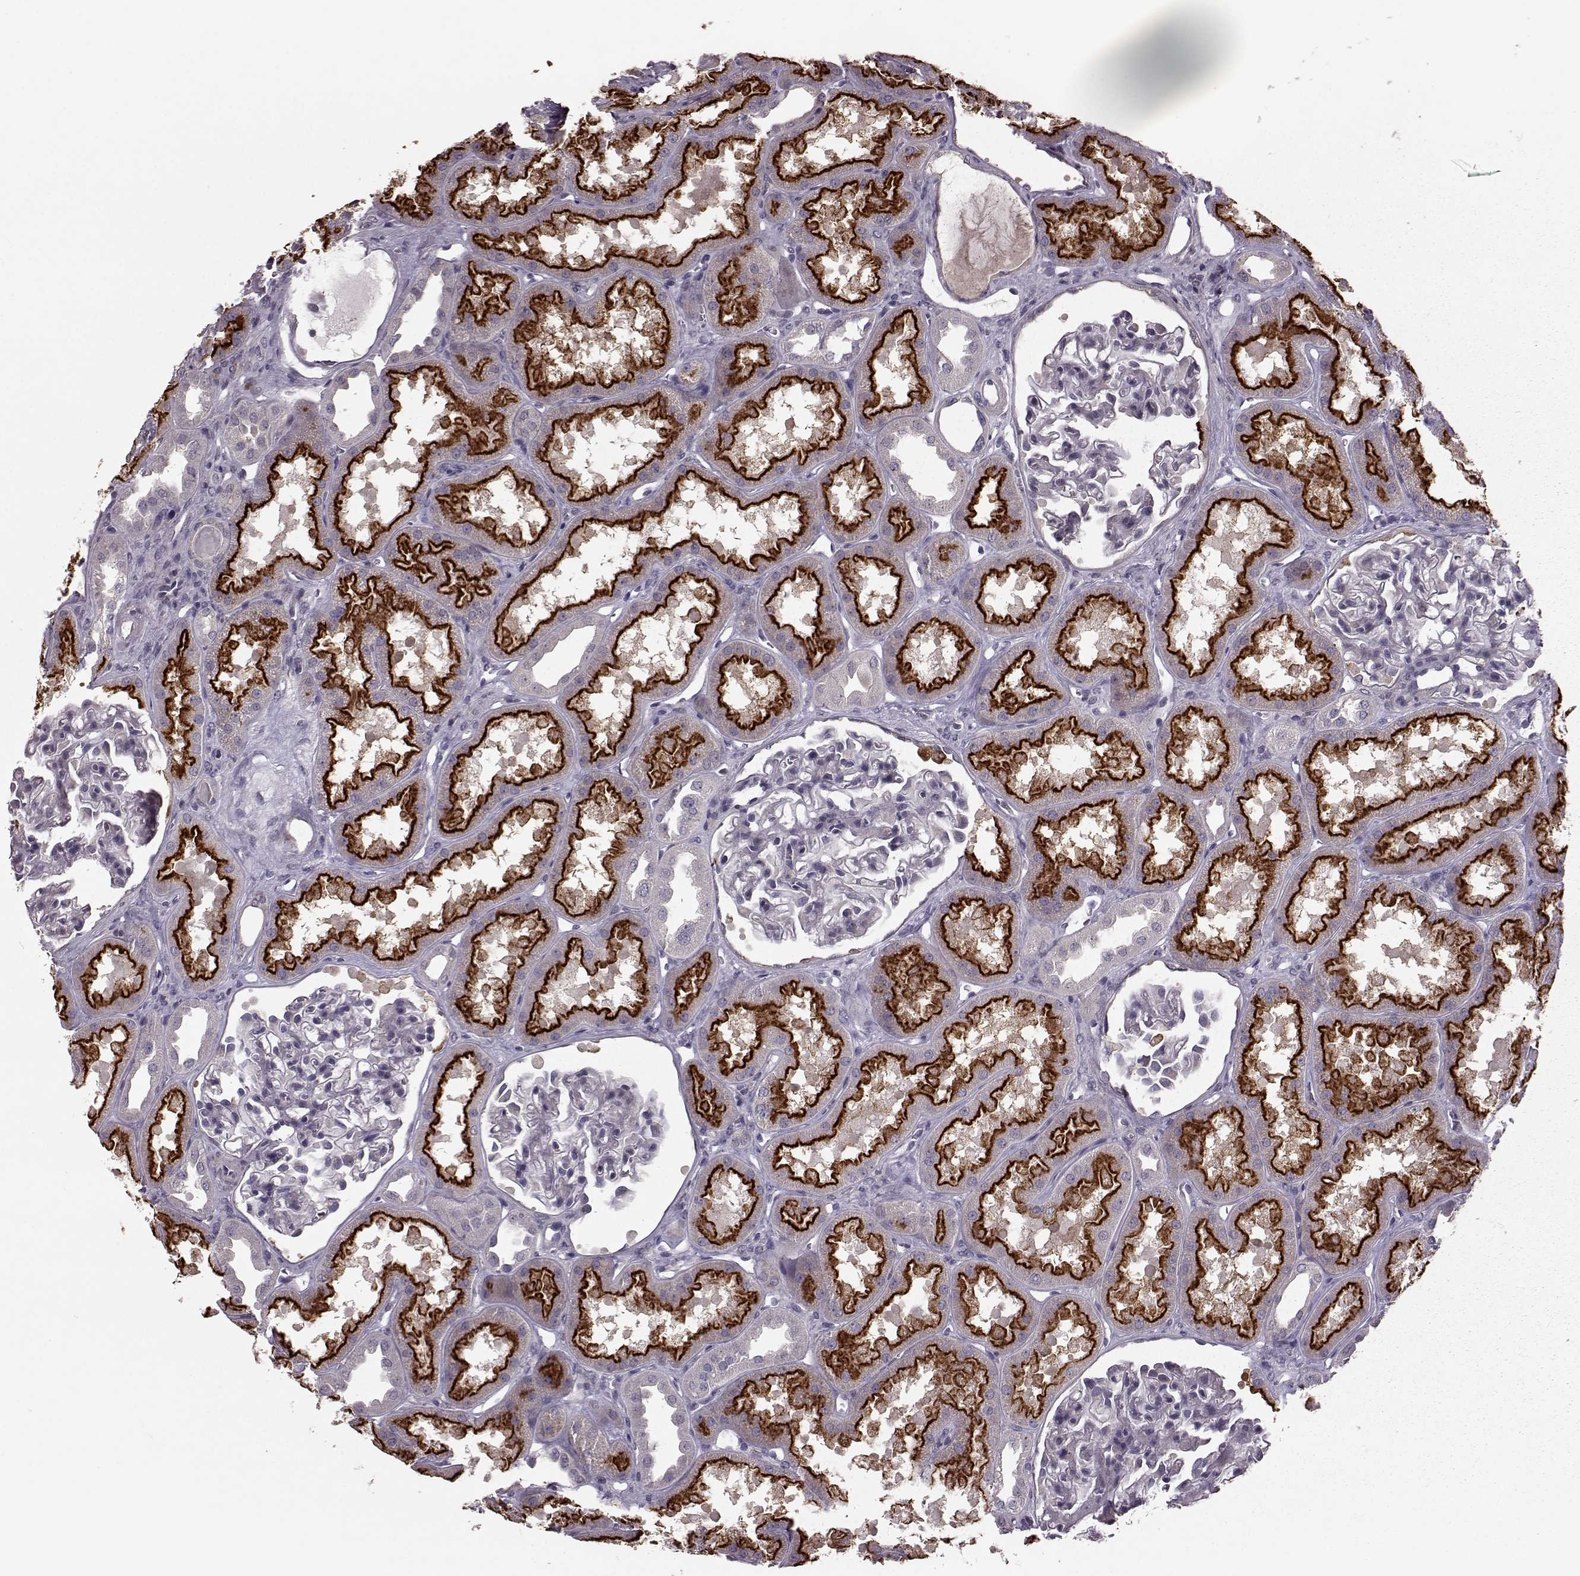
{"staining": {"intensity": "negative", "quantity": "none", "location": "none"}, "tissue": "kidney", "cell_type": "Cells in glomeruli", "image_type": "normal", "snomed": [{"axis": "morphology", "description": "Normal tissue, NOS"}, {"axis": "topography", "description": "Kidney"}], "caption": "DAB (3,3'-diaminobenzidine) immunohistochemical staining of benign human kidney reveals no significant staining in cells in glomeruli.", "gene": "SLC52A3", "patient": {"sex": "male", "age": 61}}